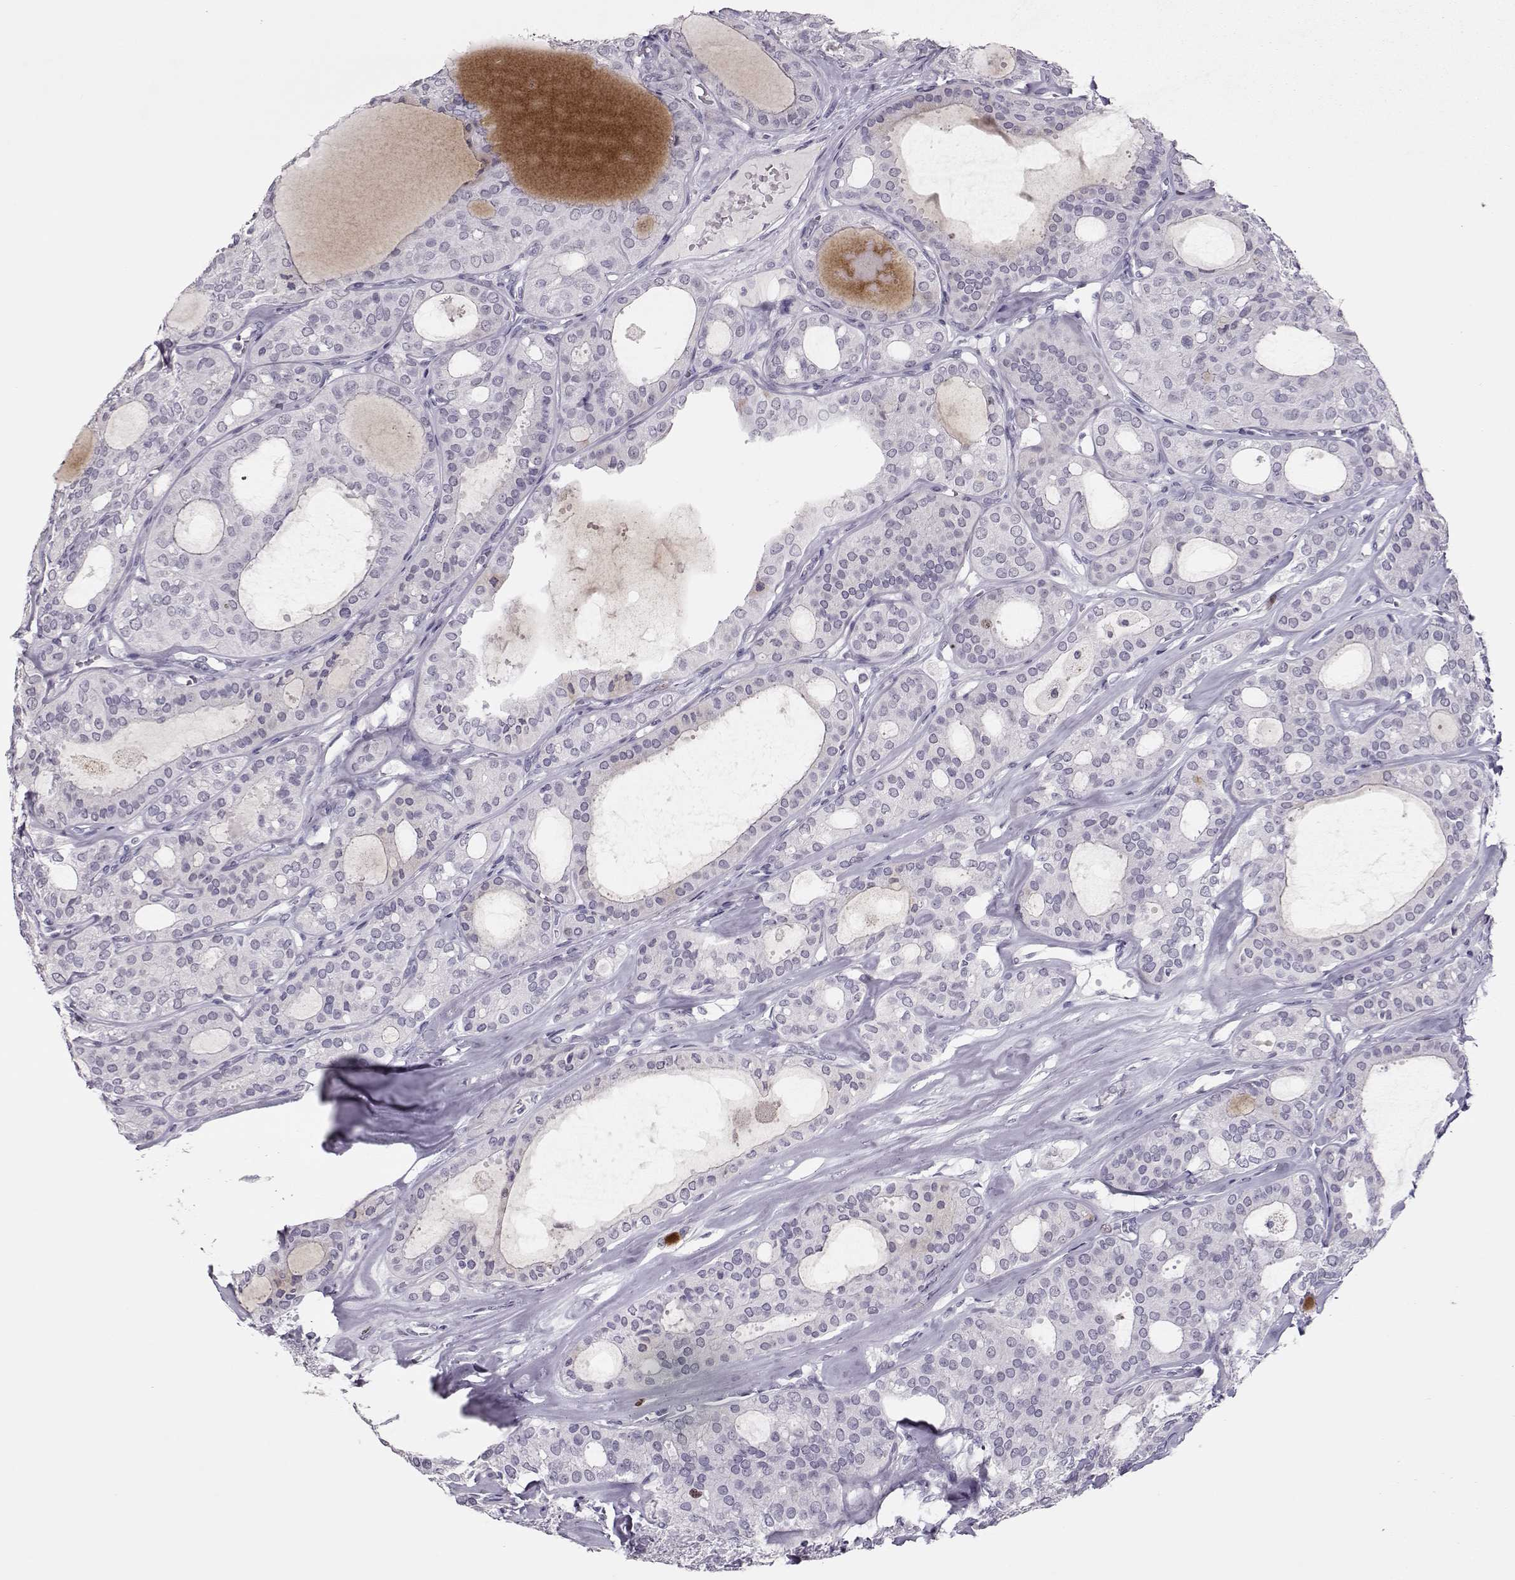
{"staining": {"intensity": "negative", "quantity": "none", "location": "none"}, "tissue": "thyroid cancer", "cell_type": "Tumor cells", "image_type": "cancer", "snomed": [{"axis": "morphology", "description": "Follicular adenoma carcinoma, NOS"}, {"axis": "topography", "description": "Thyroid gland"}], "caption": "Tumor cells show no significant protein staining in follicular adenoma carcinoma (thyroid).", "gene": "SGO1", "patient": {"sex": "male", "age": 75}}